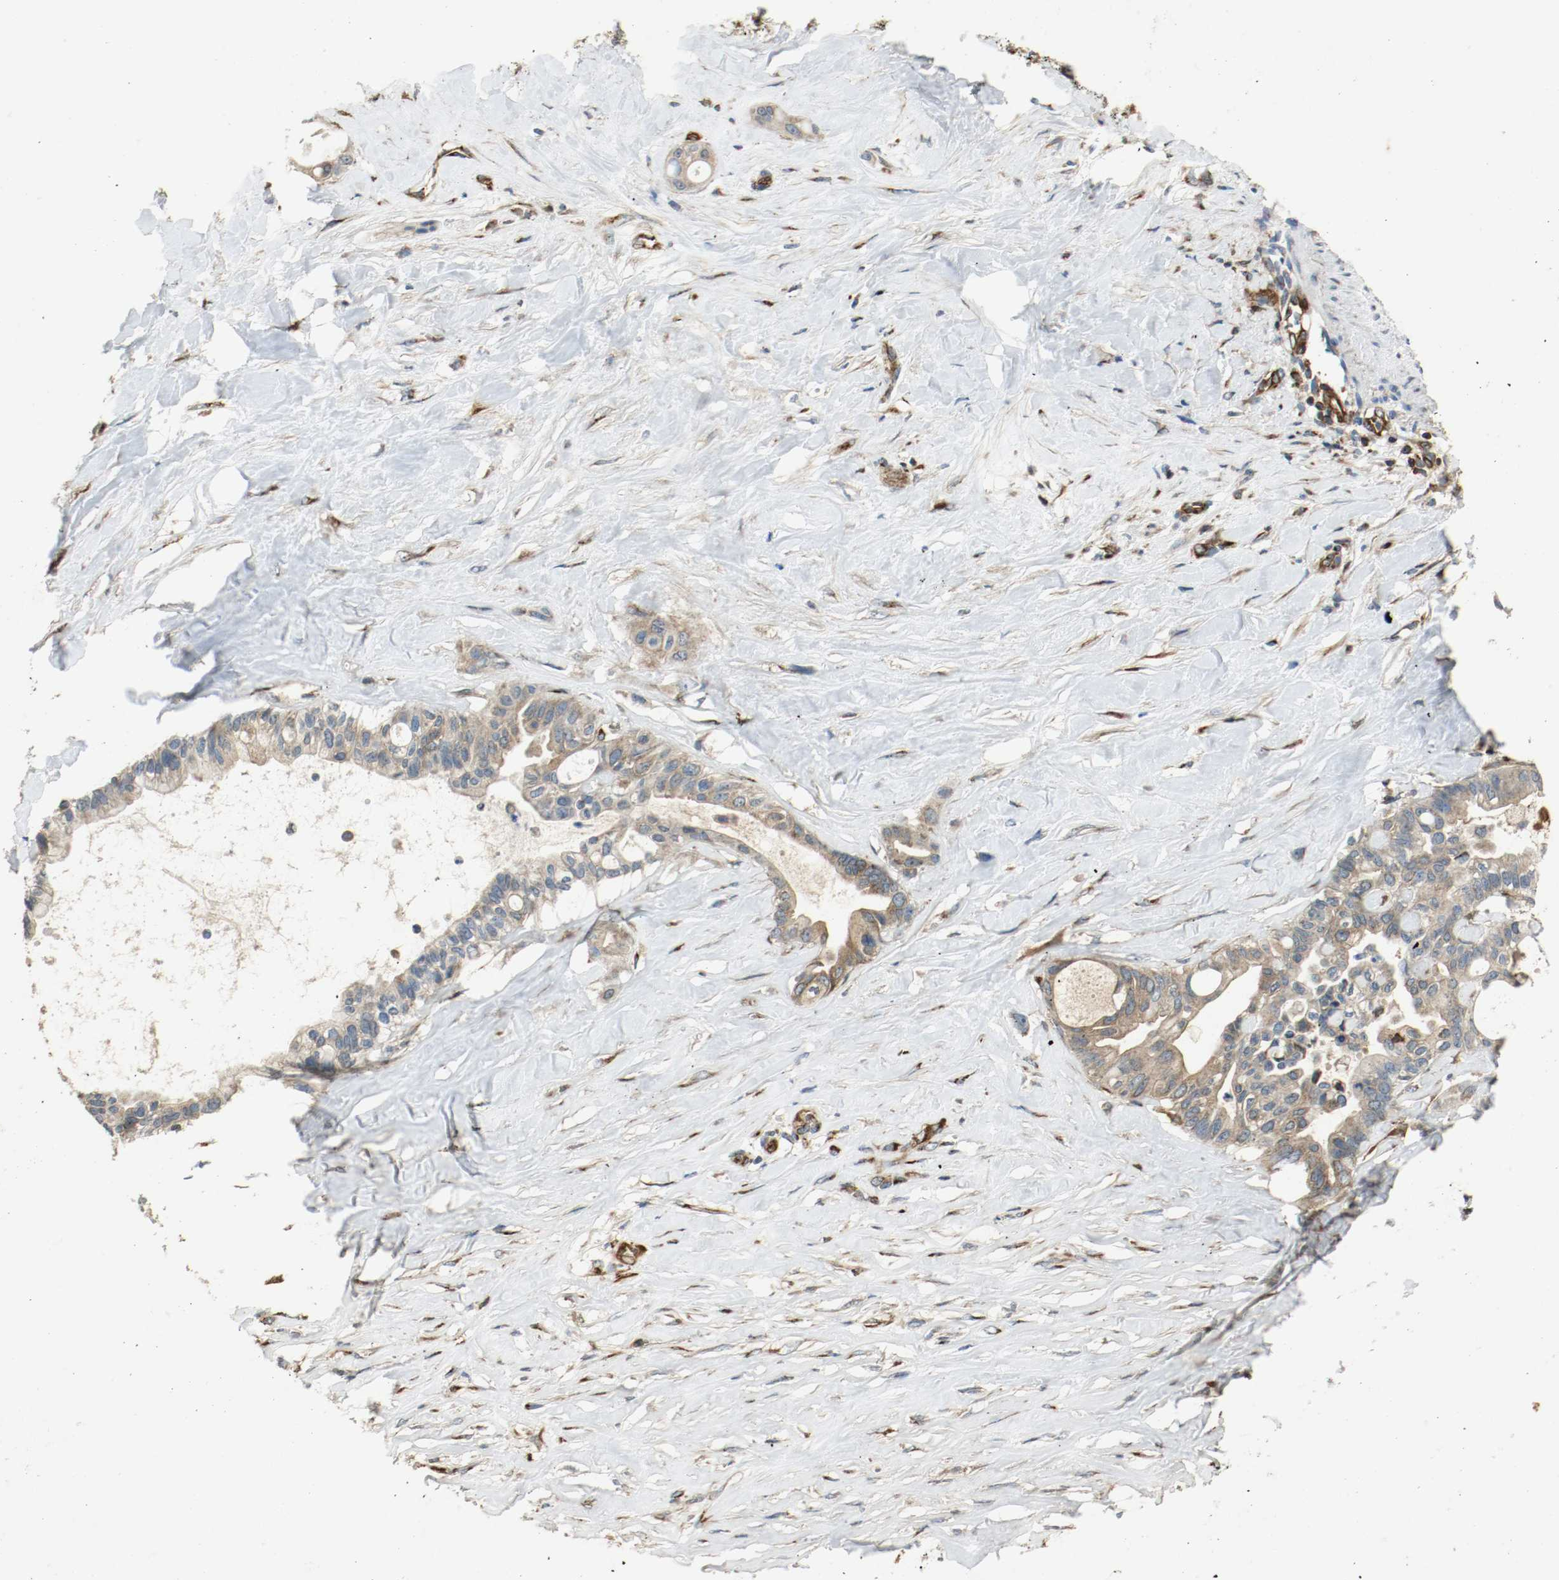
{"staining": {"intensity": "moderate", "quantity": ">75%", "location": "cytoplasmic/membranous"}, "tissue": "liver cancer", "cell_type": "Tumor cells", "image_type": "cancer", "snomed": [{"axis": "morphology", "description": "Cholangiocarcinoma"}, {"axis": "topography", "description": "Liver"}], "caption": "Liver cancer stained for a protein (brown) exhibits moderate cytoplasmic/membranous positive positivity in approximately >75% of tumor cells.", "gene": "PLCG1", "patient": {"sex": "female", "age": 67}}